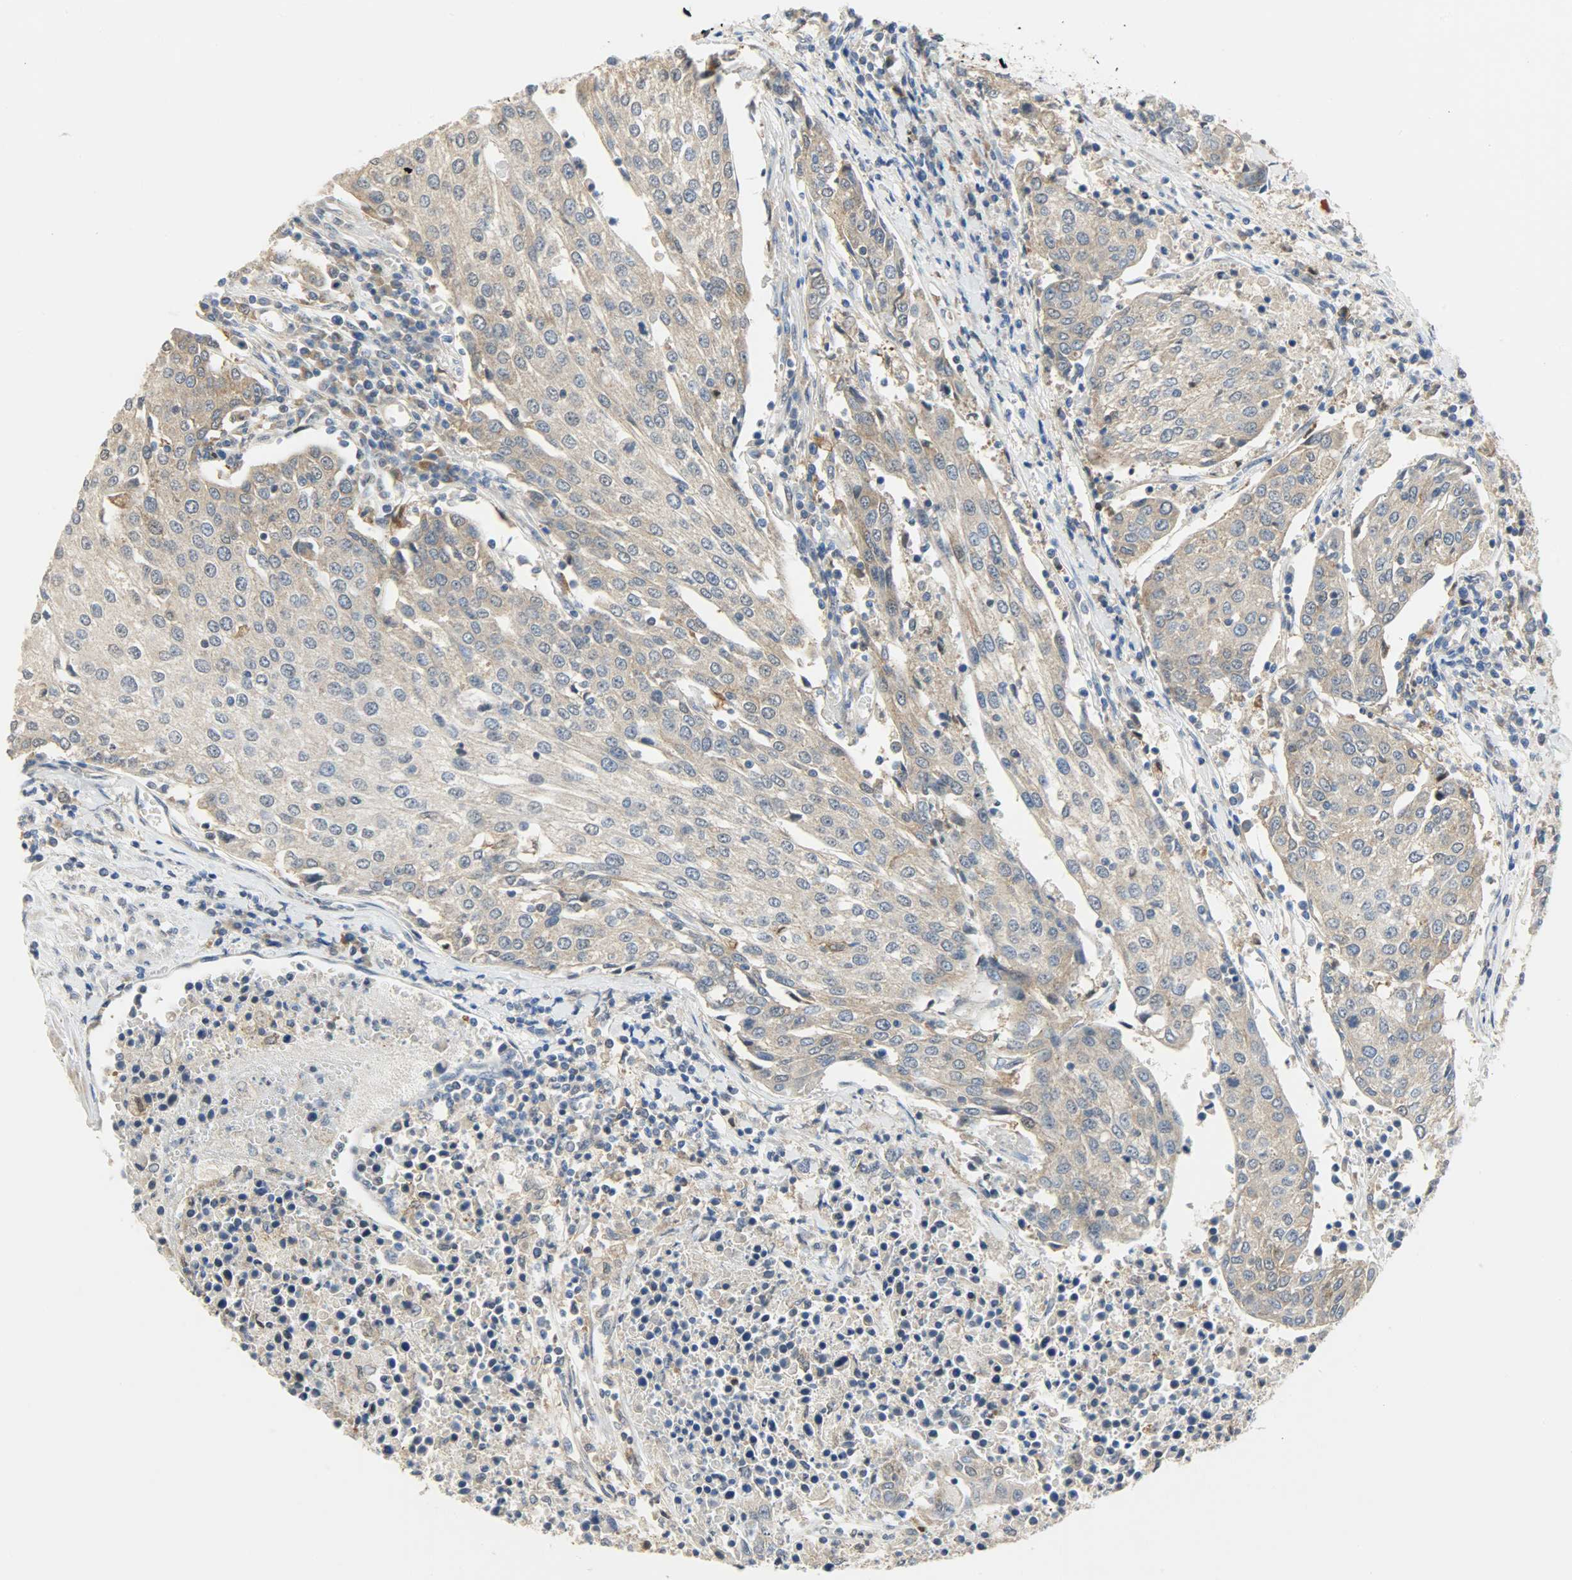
{"staining": {"intensity": "weak", "quantity": ">75%", "location": "cytoplasmic/membranous"}, "tissue": "urothelial cancer", "cell_type": "Tumor cells", "image_type": "cancer", "snomed": [{"axis": "morphology", "description": "Urothelial carcinoma, High grade"}, {"axis": "topography", "description": "Urinary bladder"}], "caption": "This is a photomicrograph of immunohistochemistry (IHC) staining of urothelial carcinoma (high-grade), which shows weak expression in the cytoplasmic/membranous of tumor cells.", "gene": "TRIM21", "patient": {"sex": "female", "age": 85}}